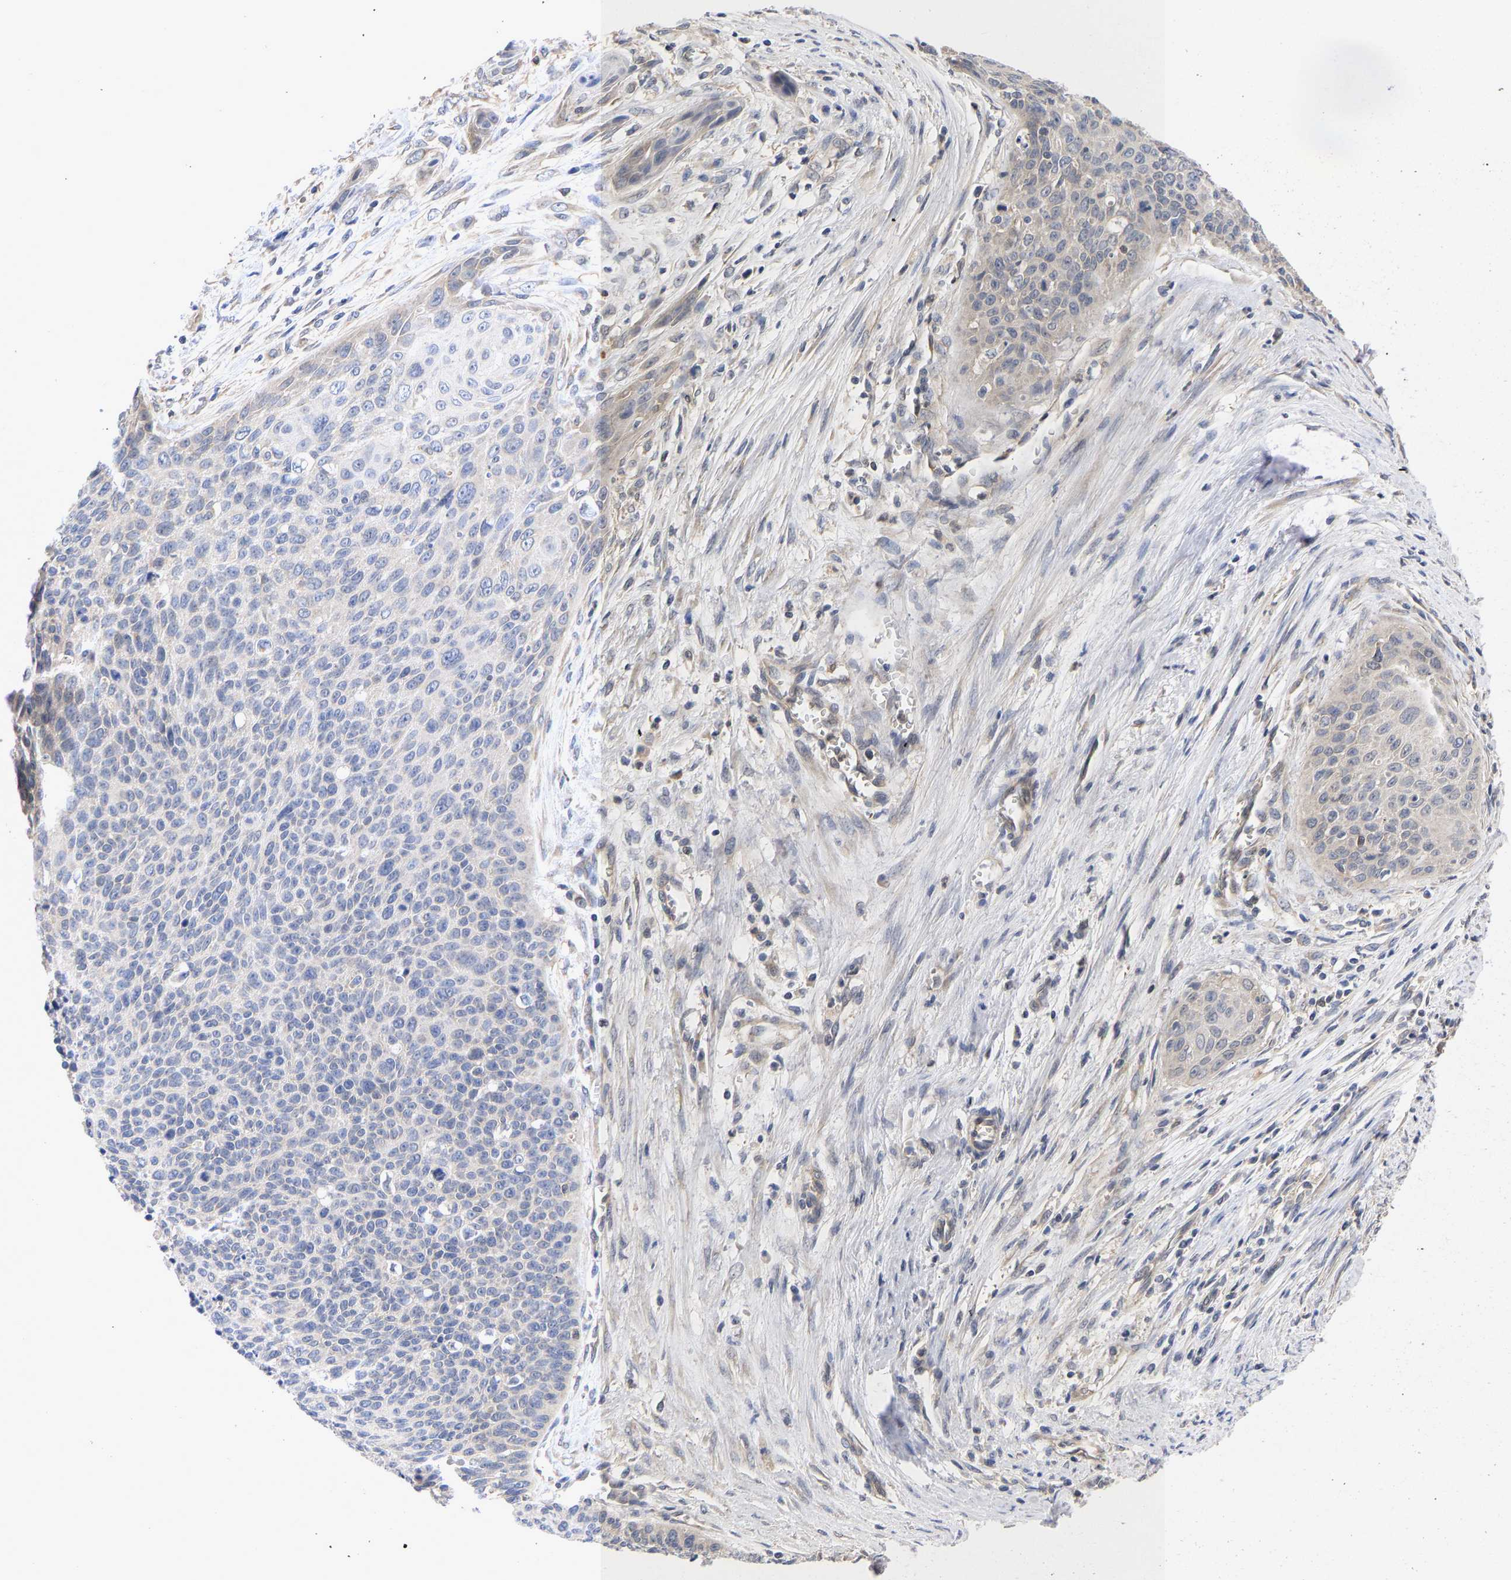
{"staining": {"intensity": "negative", "quantity": "none", "location": "none"}, "tissue": "cervical cancer", "cell_type": "Tumor cells", "image_type": "cancer", "snomed": [{"axis": "morphology", "description": "Squamous cell carcinoma, NOS"}, {"axis": "topography", "description": "Cervix"}], "caption": "IHC of human cervical cancer (squamous cell carcinoma) reveals no staining in tumor cells.", "gene": "MAP2K3", "patient": {"sex": "female", "age": 55}}